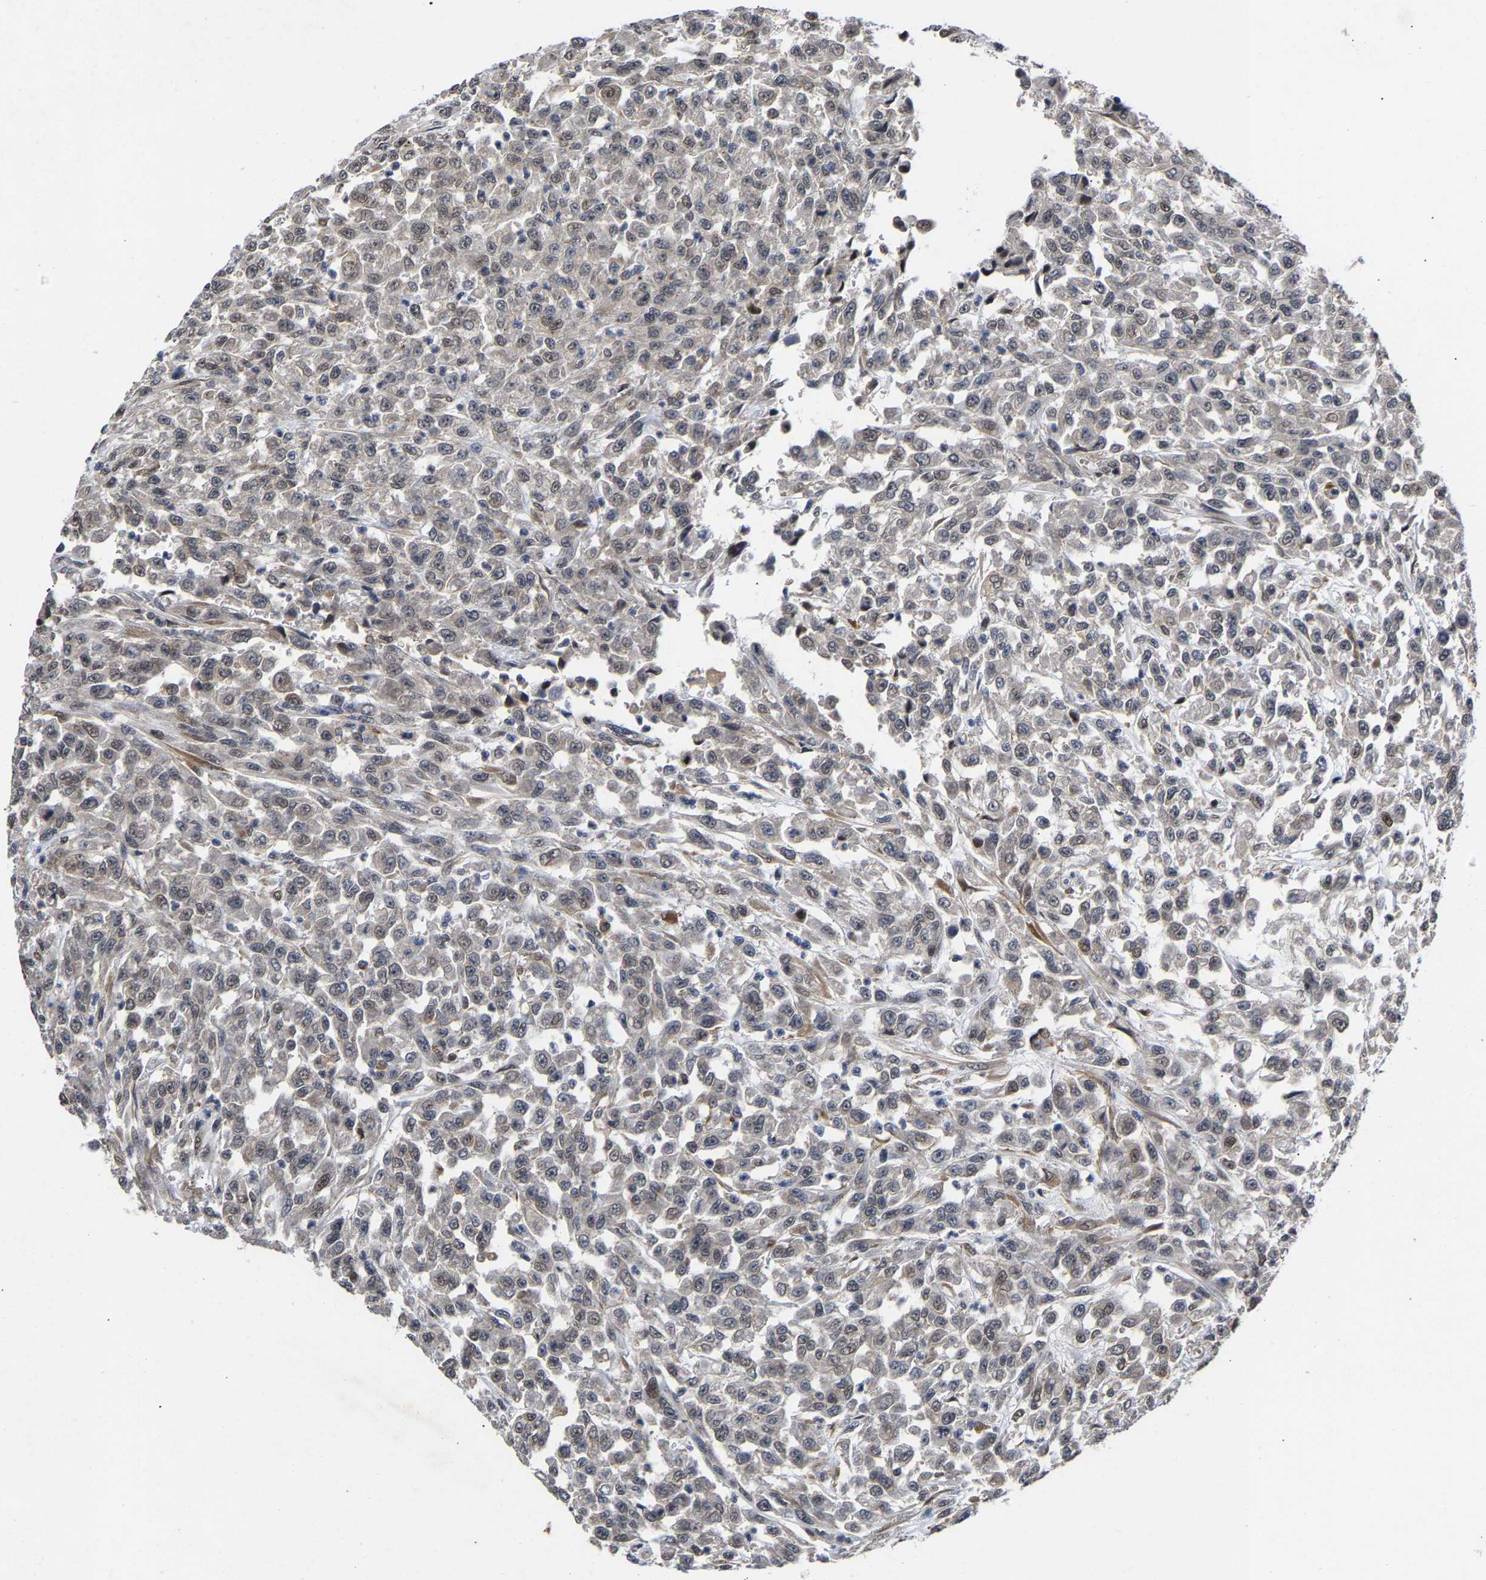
{"staining": {"intensity": "negative", "quantity": "none", "location": "none"}, "tissue": "urothelial cancer", "cell_type": "Tumor cells", "image_type": "cancer", "snomed": [{"axis": "morphology", "description": "Urothelial carcinoma, High grade"}, {"axis": "topography", "description": "Urinary bladder"}], "caption": "An image of human urothelial cancer is negative for staining in tumor cells. Nuclei are stained in blue.", "gene": "CLIP2", "patient": {"sex": "male", "age": 46}}